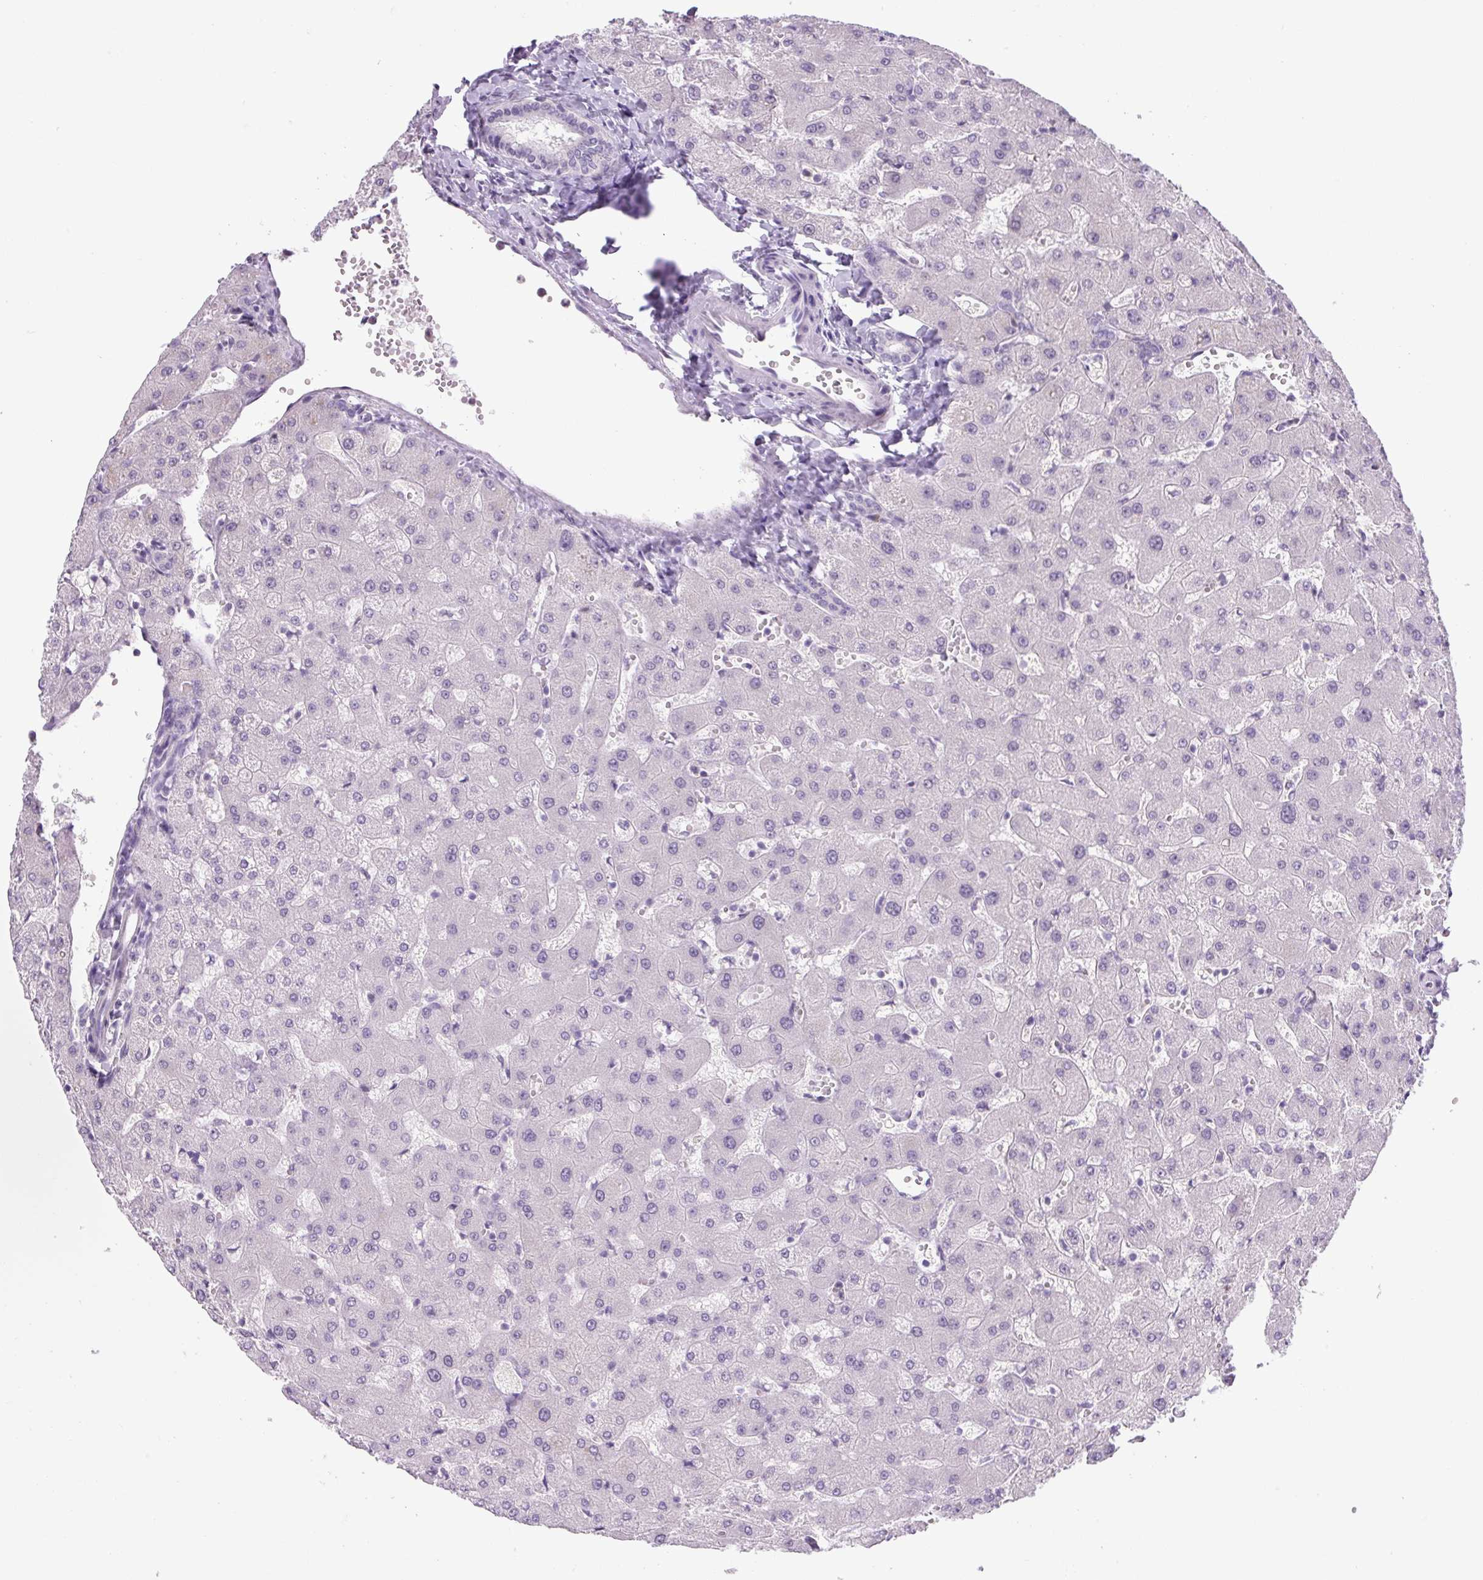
{"staining": {"intensity": "negative", "quantity": "none", "location": "none"}, "tissue": "liver", "cell_type": "Cholangiocytes", "image_type": "normal", "snomed": [{"axis": "morphology", "description": "Normal tissue, NOS"}, {"axis": "topography", "description": "Liver"}], "caption": "Photomicrograph shows no protein expression in cholangiocytes of unremarkable liver.", "gene": "RYBP", "patient": {"sex": "female", "age": 63}}